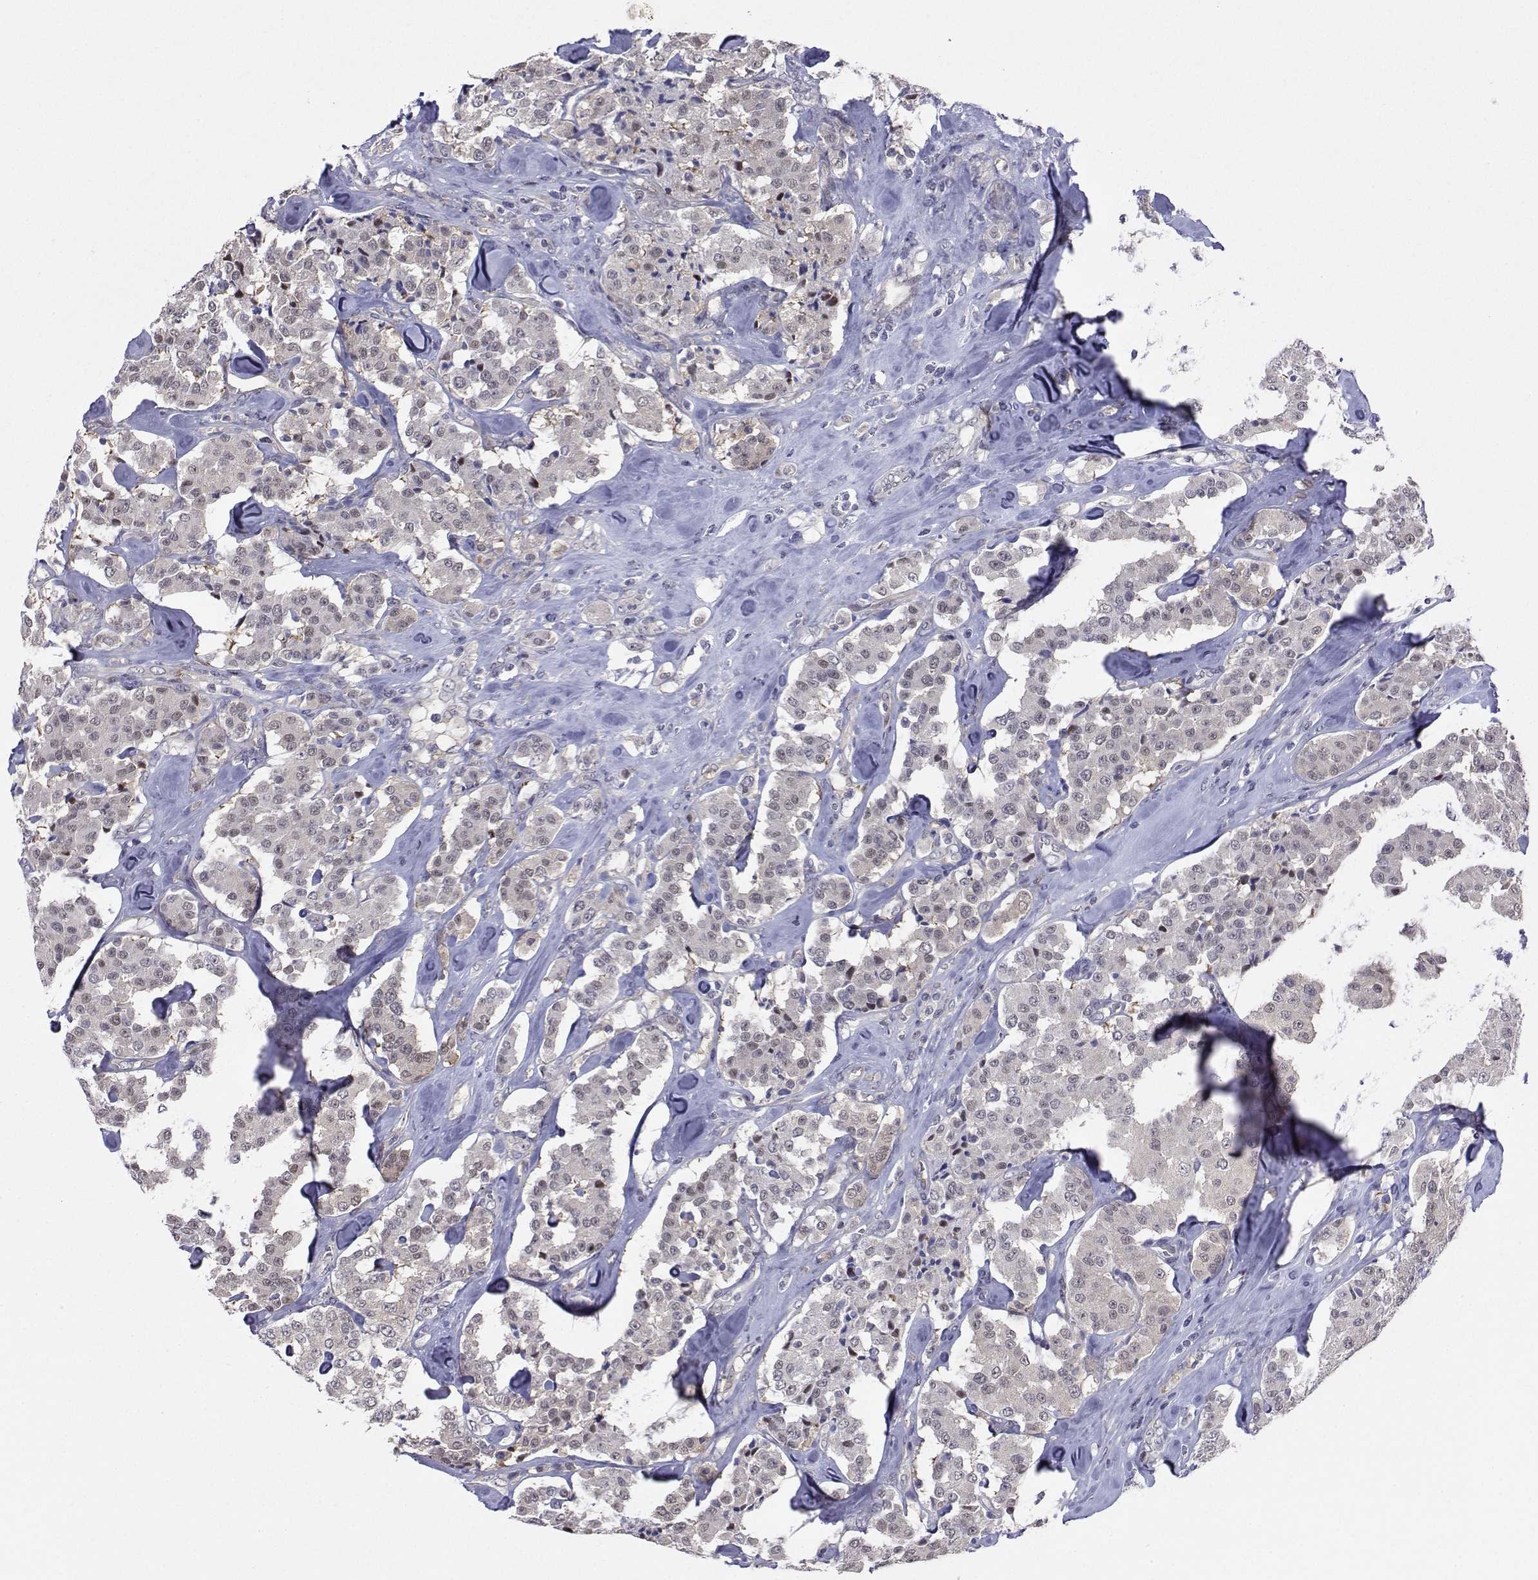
{"staining": {"intensity": "negative", "quantity": "none", "location": "none"}, "tissue": "carcinoid", "cell_type": "Tumor cells", "image_type": "cancer", "snomed": [{"axis": "morphology", "description": "Carcinoid, malignant, NOS"}, {"axis": "topography", "description": "Pancreas"}], "caption": "A photomicrograph of human carcinoid is negative for staining in tumor cells. (IHC, brightfield microscopy, high magnification).", "gene": "PKP2", "patient": {"sex": "male", "age": 41}}